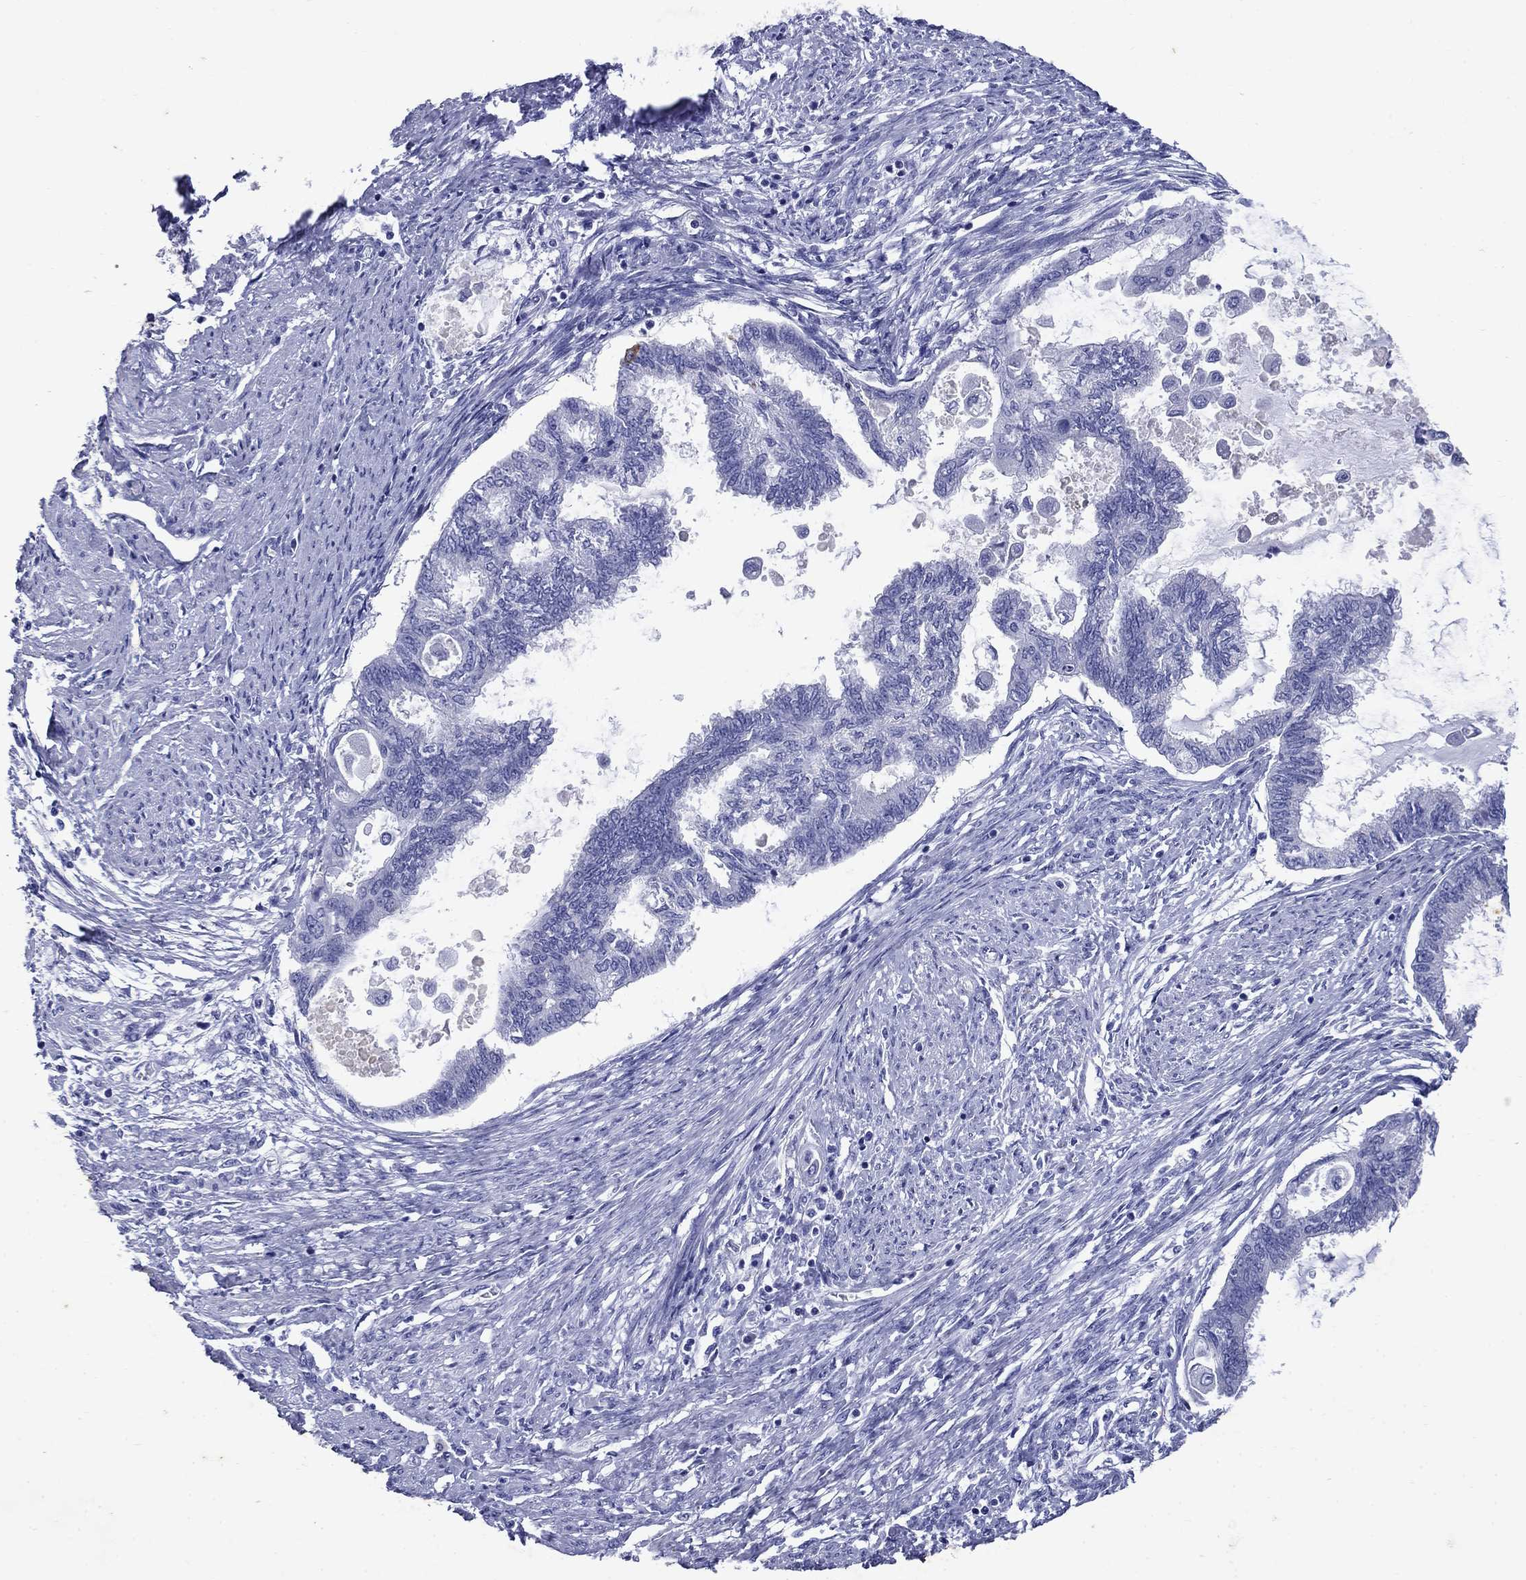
{"staining": {"intensity": "negative", "quantity": "none", "location": "none"}, "tissue": "endometrial cancer", "cell_type": "Tumor cells", "image_type": "cancer", "snomed": [{"axis": "morphology", "description": "Adenocarcinoma, NOS"}, {"axis": "topography", "description": "Endometrium"}], "caption": "Endometrial cancer (adenocarcinoma) was stained to show a protein in brown. There is no significant positivity in tumor cells.", "gene": "CD1A", "patient": {"sex": "female", "age": 86}}